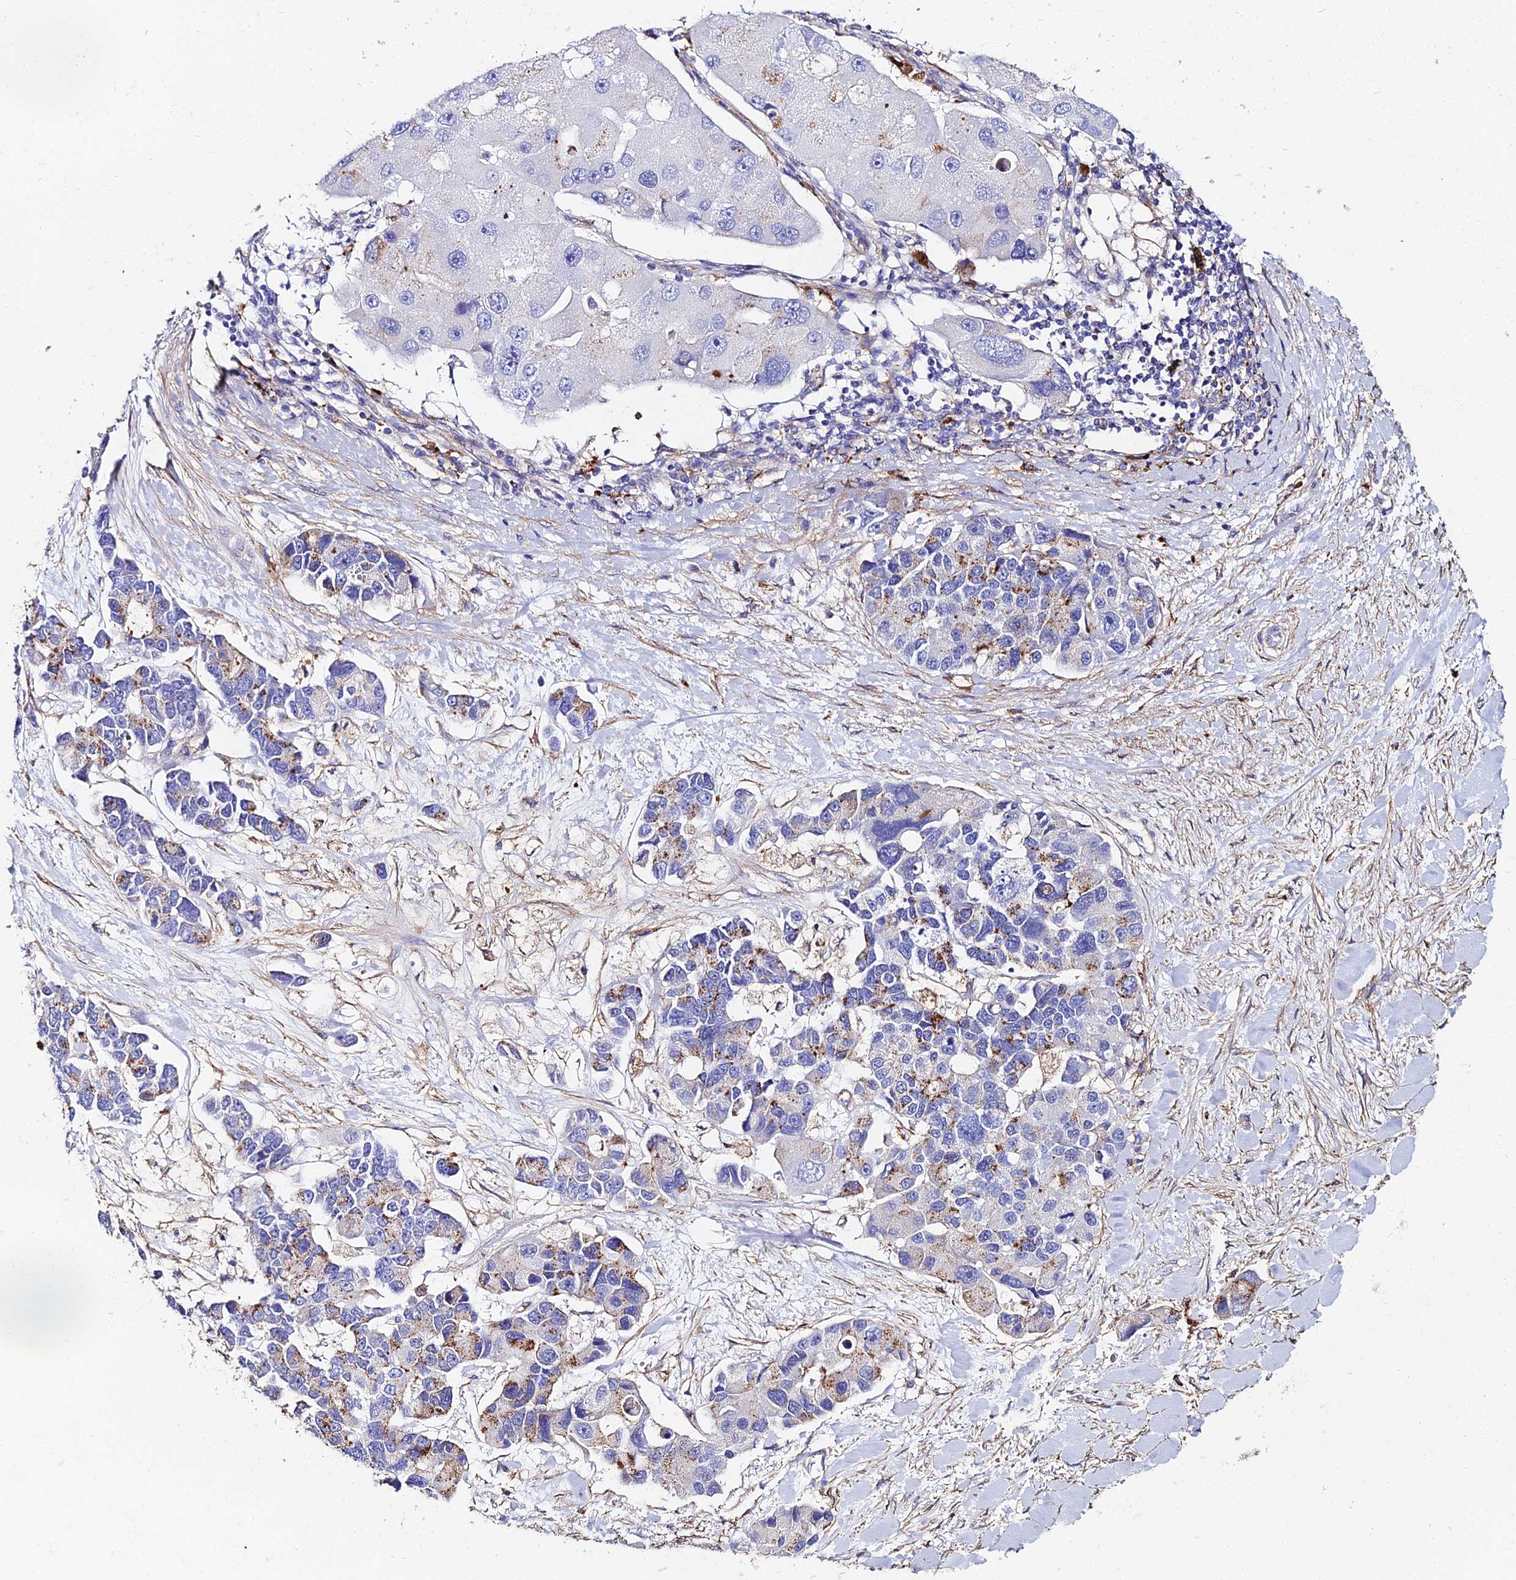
{"staining": {"intensity": "moderate", "quantity": "<25%", "location": "cytoplasmic/membranous"}, "tissue": "lung cancer", "cell_type": "Tumor cells", "image_type": "cancer", "snomed": [{"axis": "morphology", "description": "Adenocarcinoma, NOS"}, {"axis": "topography", "description": "Lung"}], "caption": "Protein expression analysis of human adenocarcinoma (lung) reveals moderate cytoplasmic/membranous expression in approximately <25% of tumor cells.", "gene": "C6", "patient": {"sex": "female", "age": 54}}